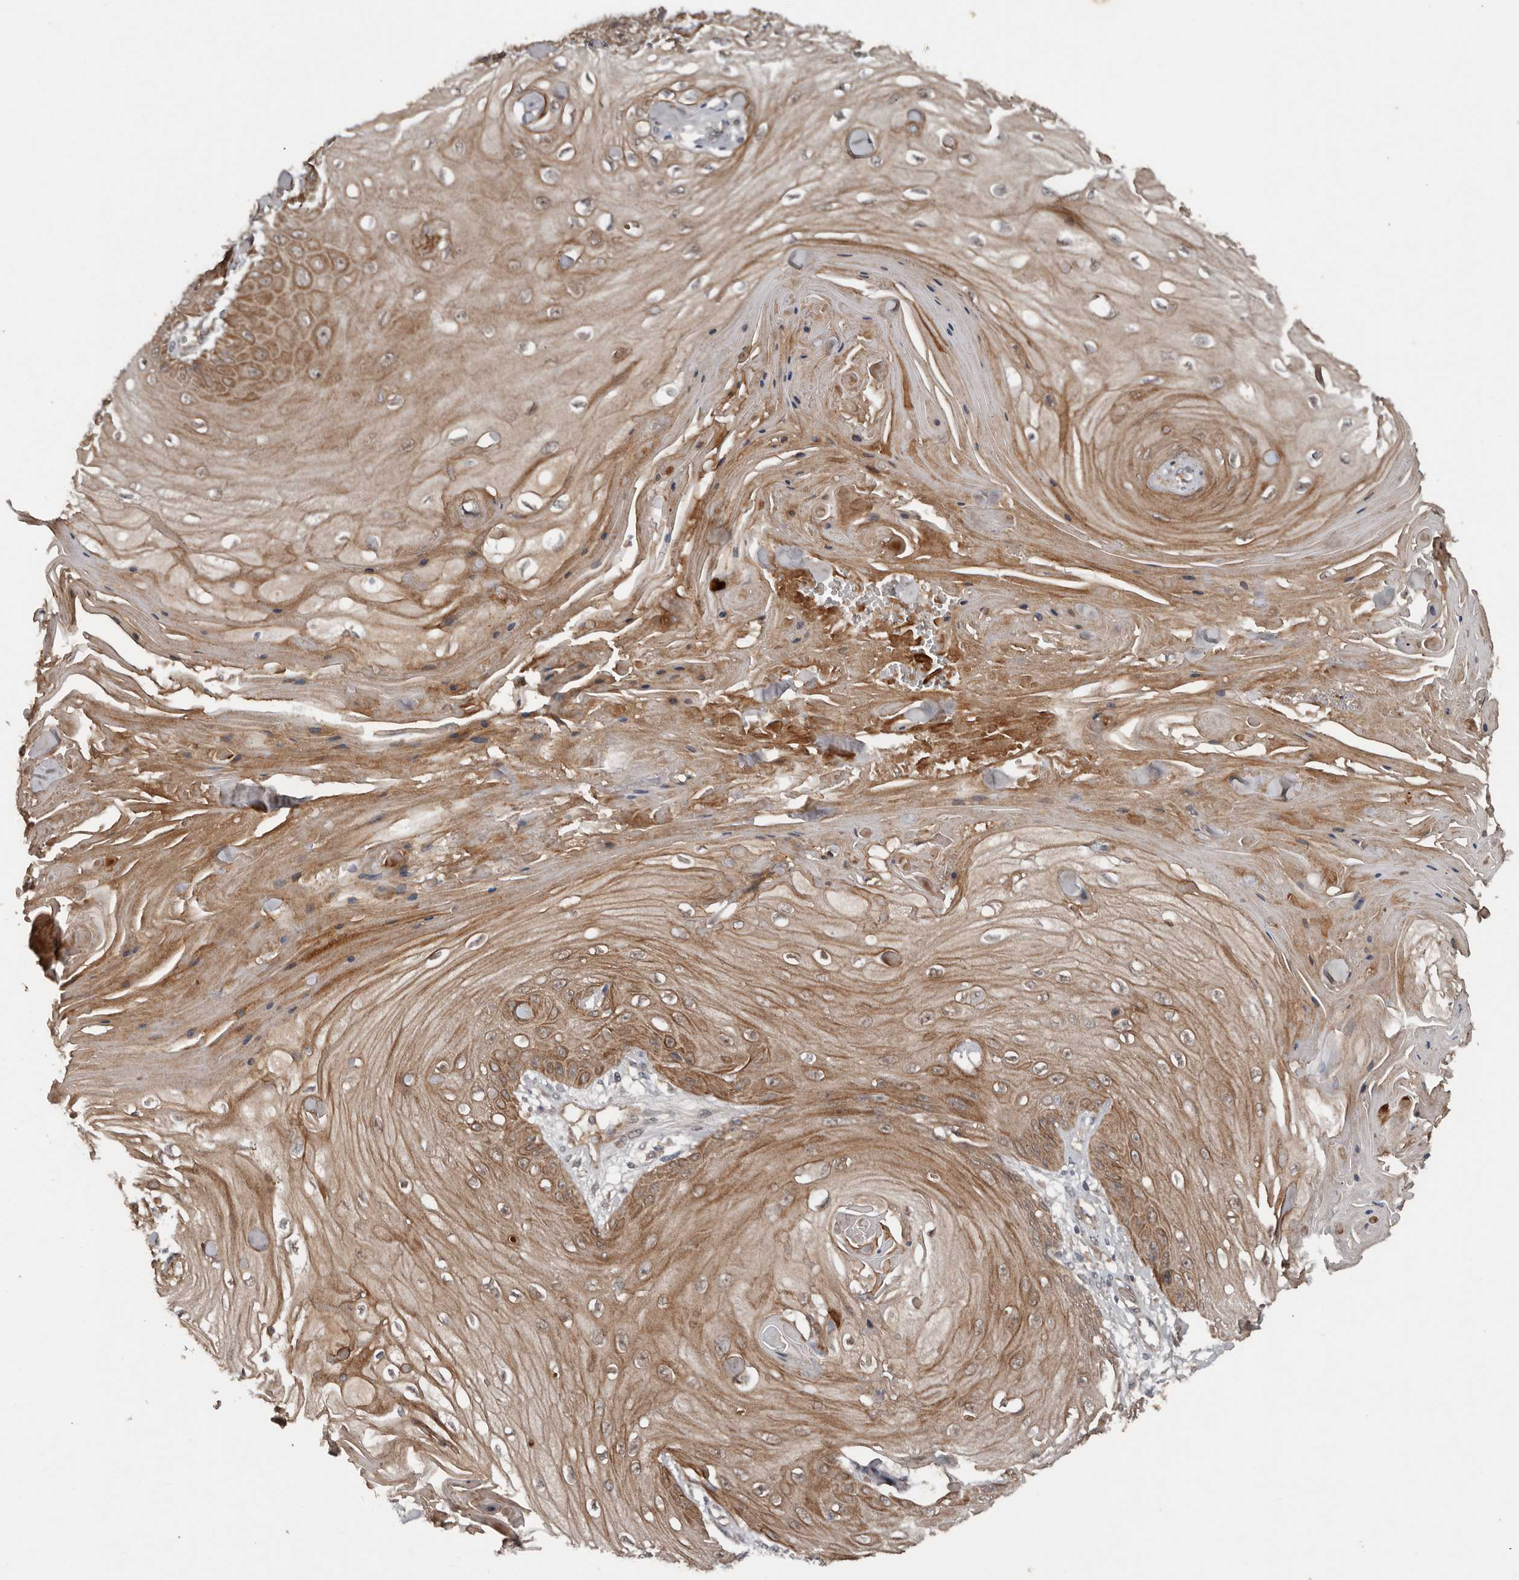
{"staining": {"intensity": "moderate", "quantity": ">75%", "location": "cytoplasmic/membranous"}, "tissue": "skin cancer", "cell_type": "Tumor cells", "image_type": "cancer", "snomed": [{"axis": "morphology", "description": "Squamous cell carcinoma, NOS"}, {"axis": "topography", "description": "Skin"}], "caption": "This micrograph demonstrates immunohistochemistry staining of skin cancer (squamous cell carcinoma), with medium moderate cytoplasmic/membranous staining in about >75% of tumor cells.", "gene": "DNAJB4", "patient": {"sex": "male", "age": 74}}